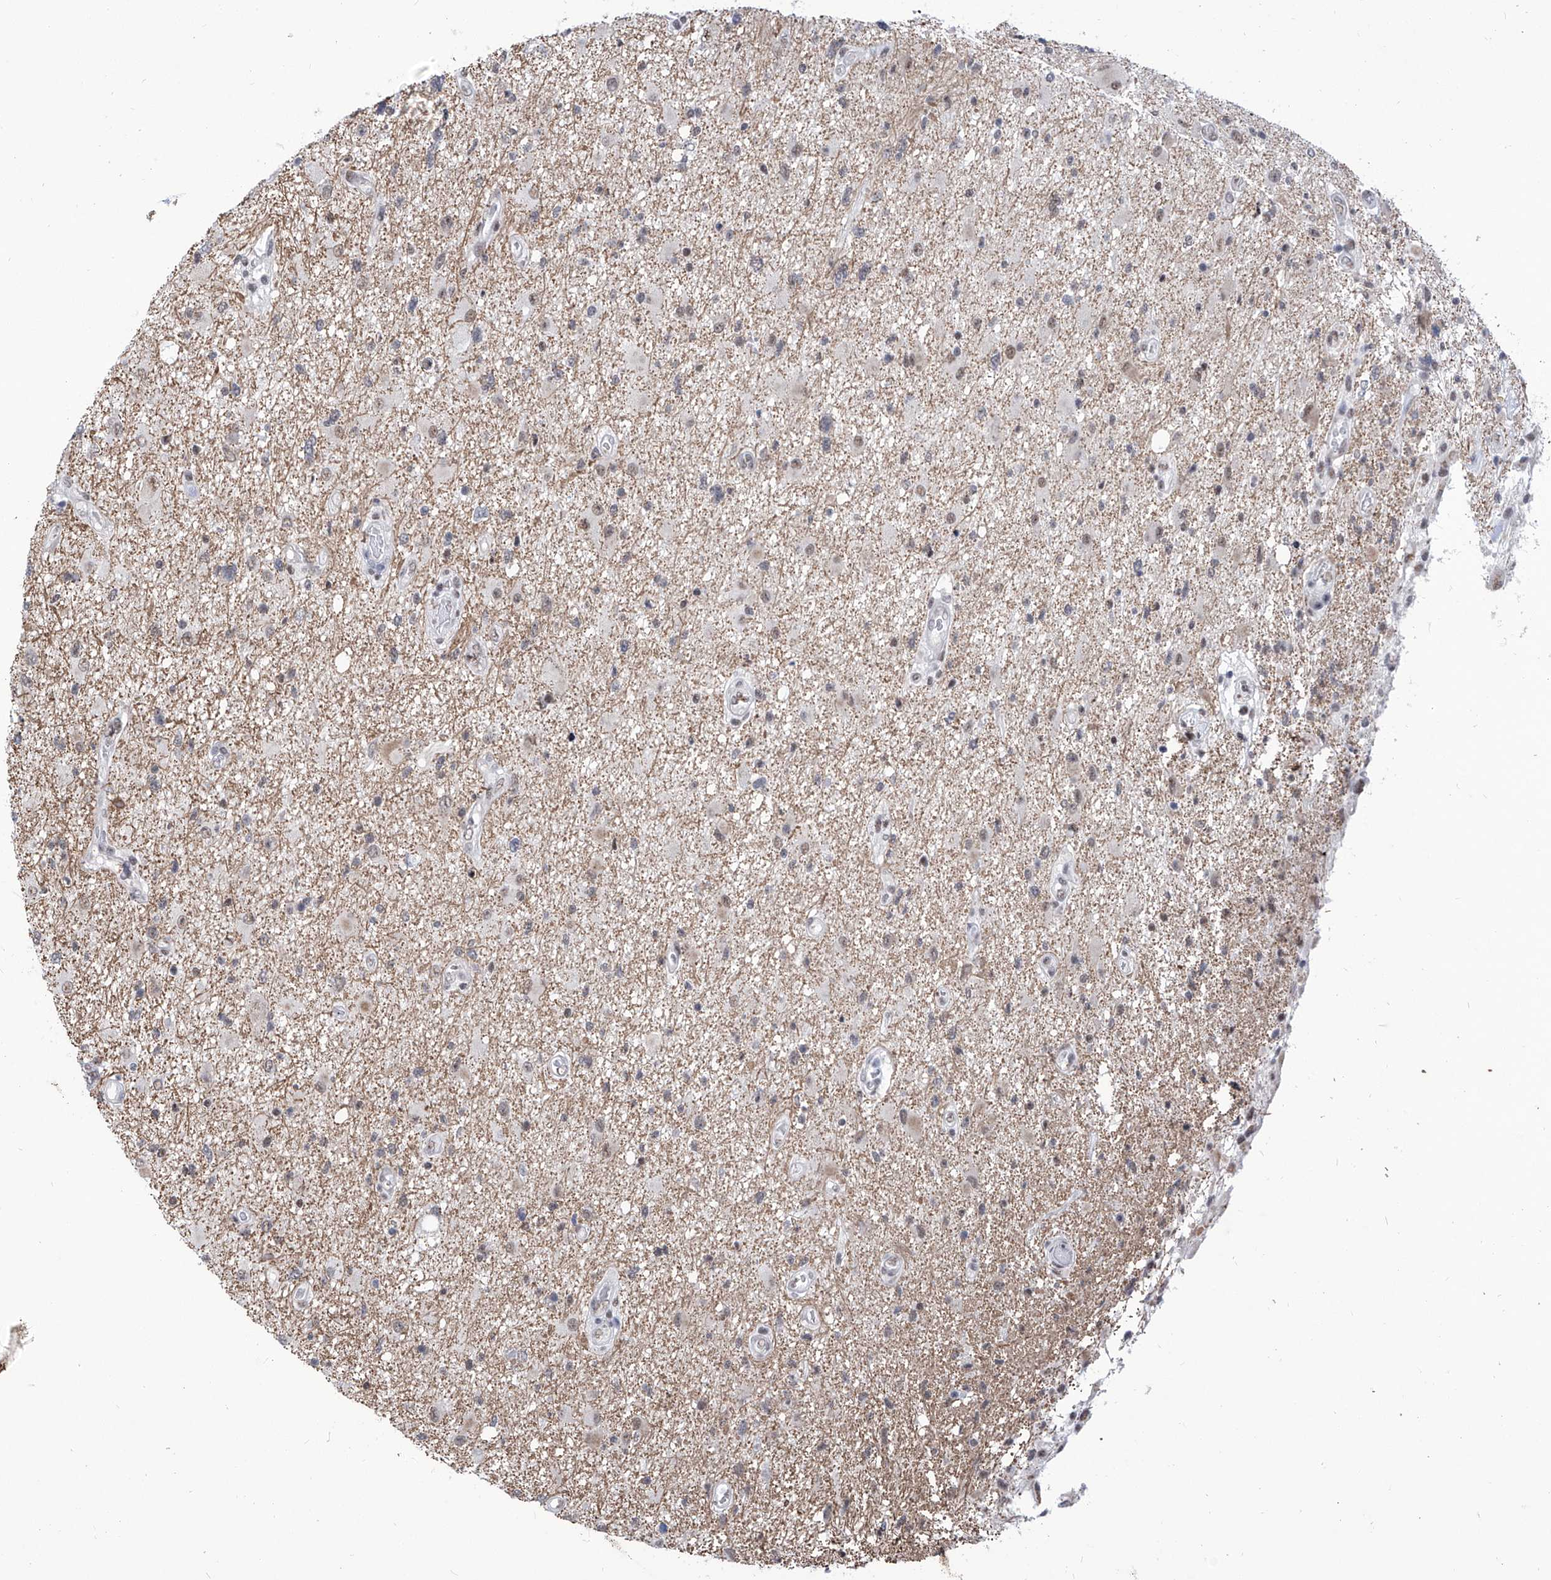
{"staining": {"intensity": "negative", "quantity": "none", "location": "none"}, "tissue": "glioma", "cell_type": "Tumor cells", "image_type": "cancer", "snomed": [{"axis": "morphology", "description": "Glioma, malignant, High grade"}, {"axis": "topography", "description": "Brain"}], "caption": "Immunohistochemistry photomicrograph of neoplastic tissue: high-grade glioma (malignant) stained with DAB displays no significant protein staining in tumor cells. (DAB (3,3'-diaminobenzidine) IHC with hematoxylin counter stain).", "gene": "SART1", "patient": {"sex": "male", "age": 33}}